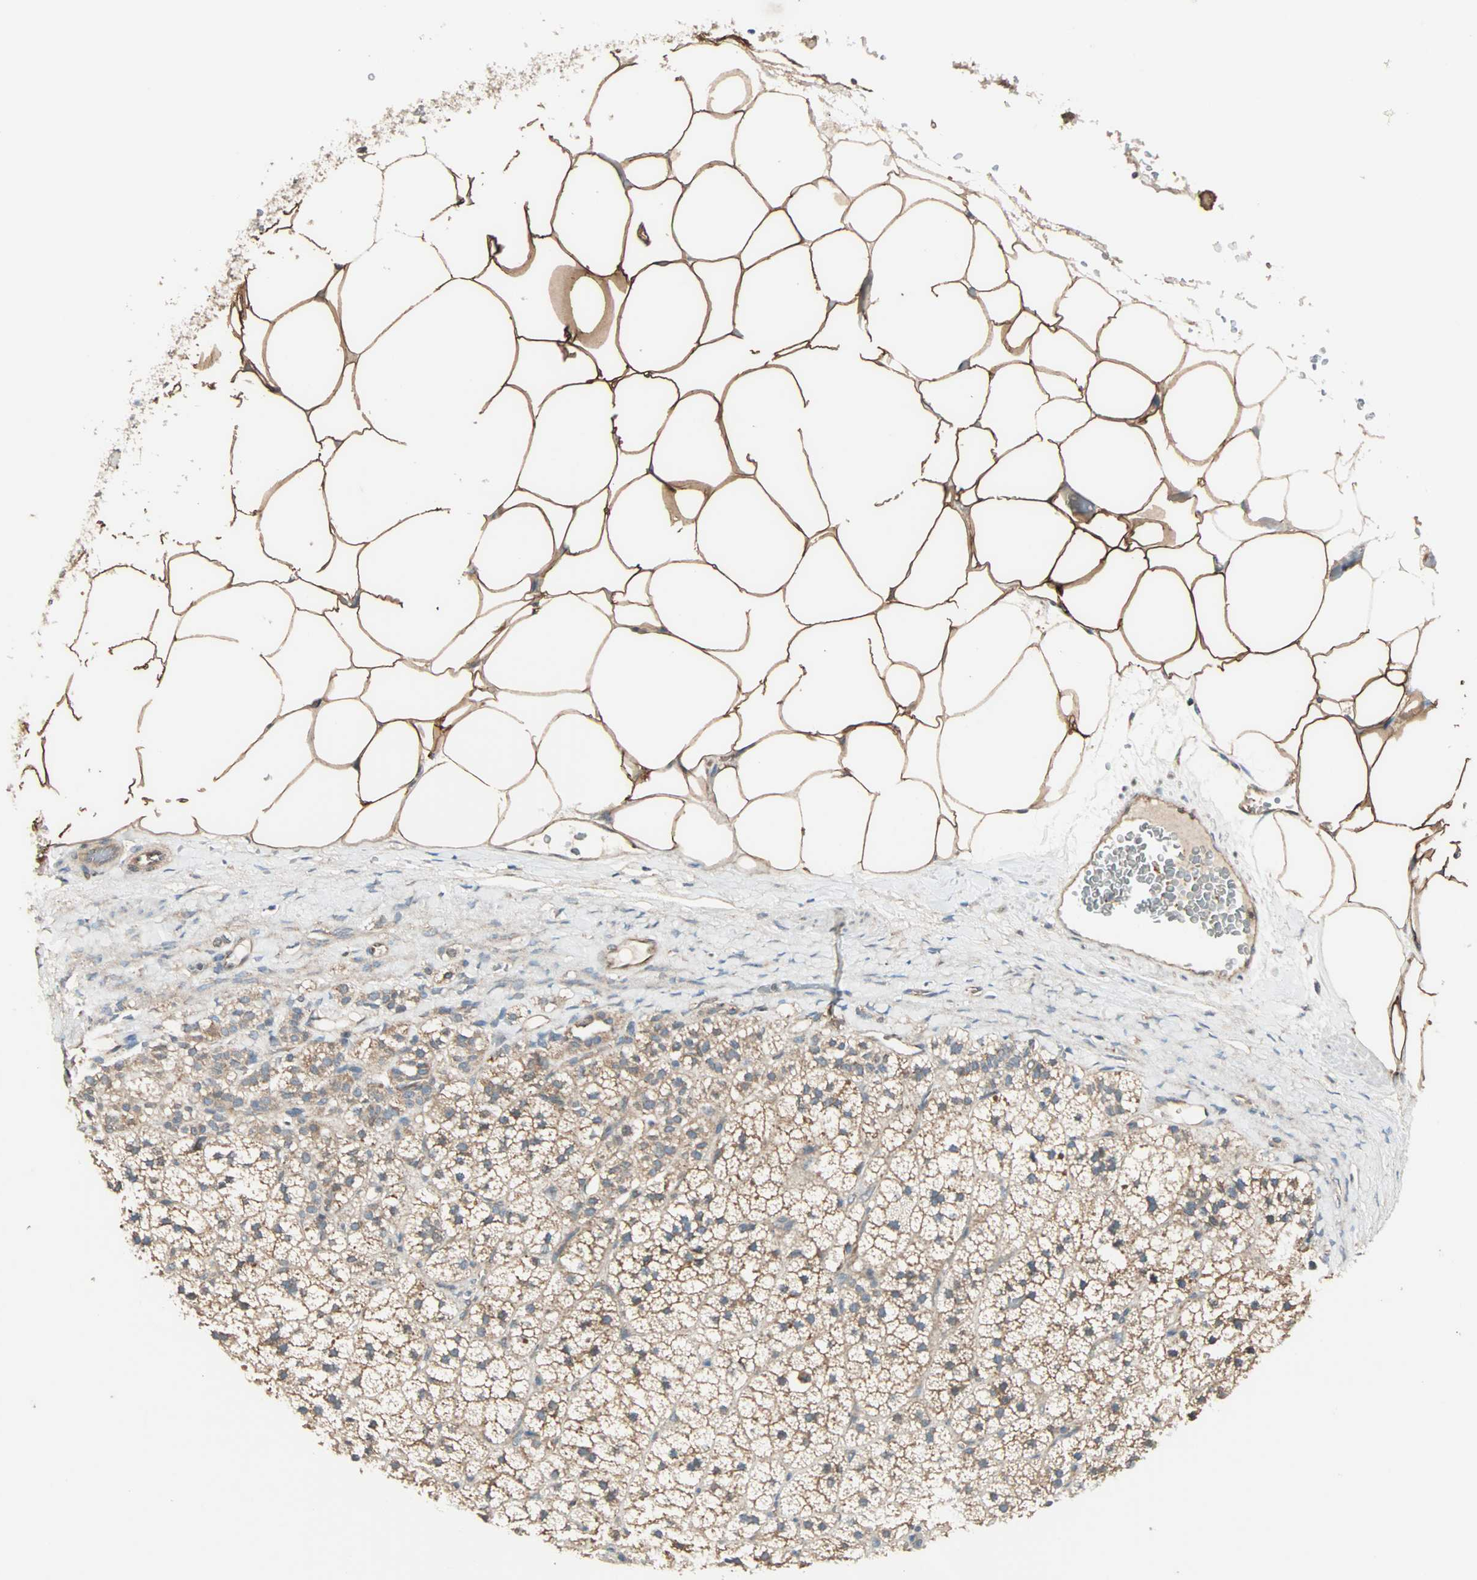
{"staining": {"intensity": "moderate", "quantity": "<25%", "location": "cytoplasmic/membranous"}, "tissue": "adrenal gland", "cell_type": "Glandular cells", "image_type": "normal", "snomed": [{"axis": "morphology", "description": "Normal tissue, NOS"}, {"axis": "topography", "description": "Adrenal gland"}], "caption": "IHC photomicrograph of unremarkable human adrenal gland stained for a protein (brown), which demonstrates low levels of moderate cytoplasmic/membranous positivity in about <25% of glandular cells.", "gene": "MAP3K21", "patient": {"sex": "male", "age": 35}}